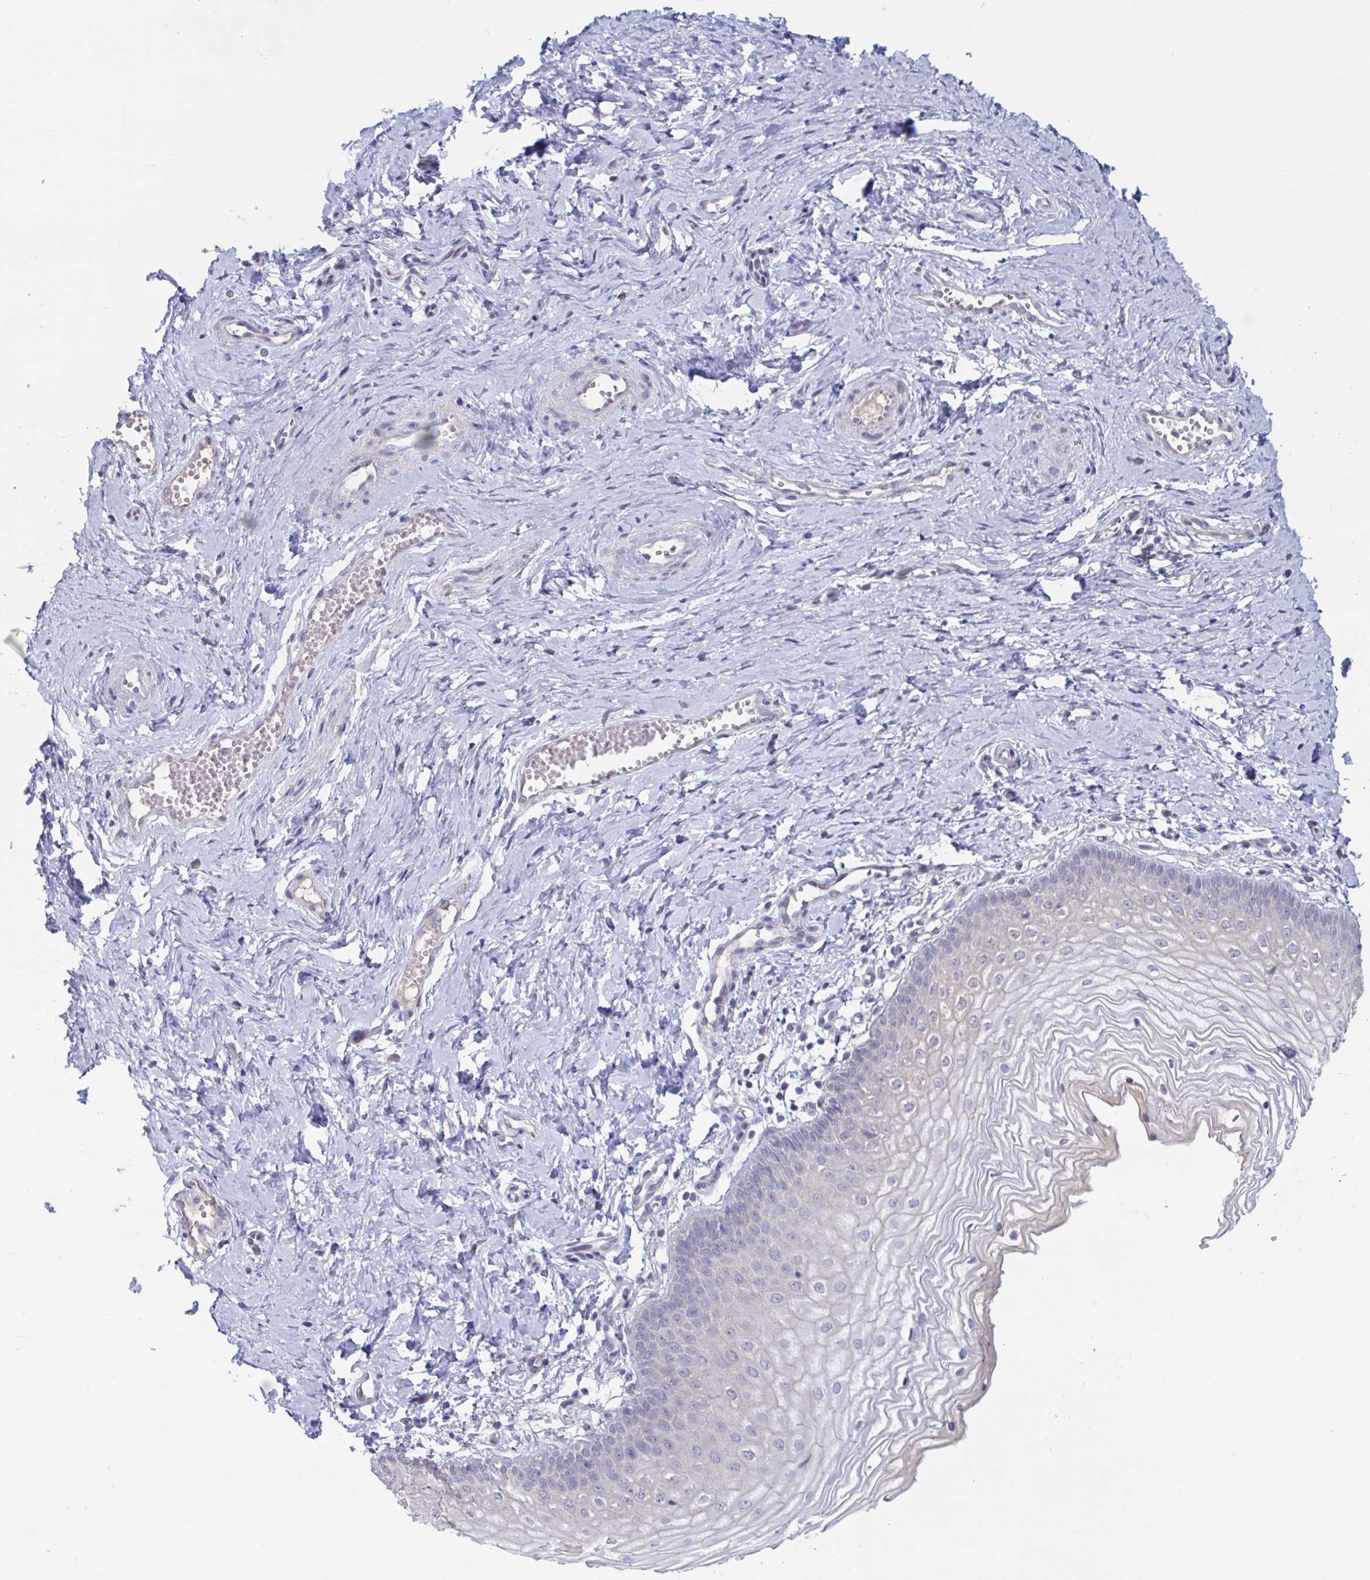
{"staining": {"intensity": "weak", "quantity": "<25%", "location": "cytoplasmic/membranous"}, "tissue": "vagina", "cell_type": "Squamous epithelial cells", "image_type": "normal", "snomed": [{"axis": "morphology", "description": "Normal tissue, NOS"}, {"axis": "topography", "description": "Vagina"}], "caption": "DAB immunohistochemical staining of normal human vagina displays no significant expression in squamous epithelial cells.", "gene": "UNKL", "patient": {"sex": "female", "age": 38}}